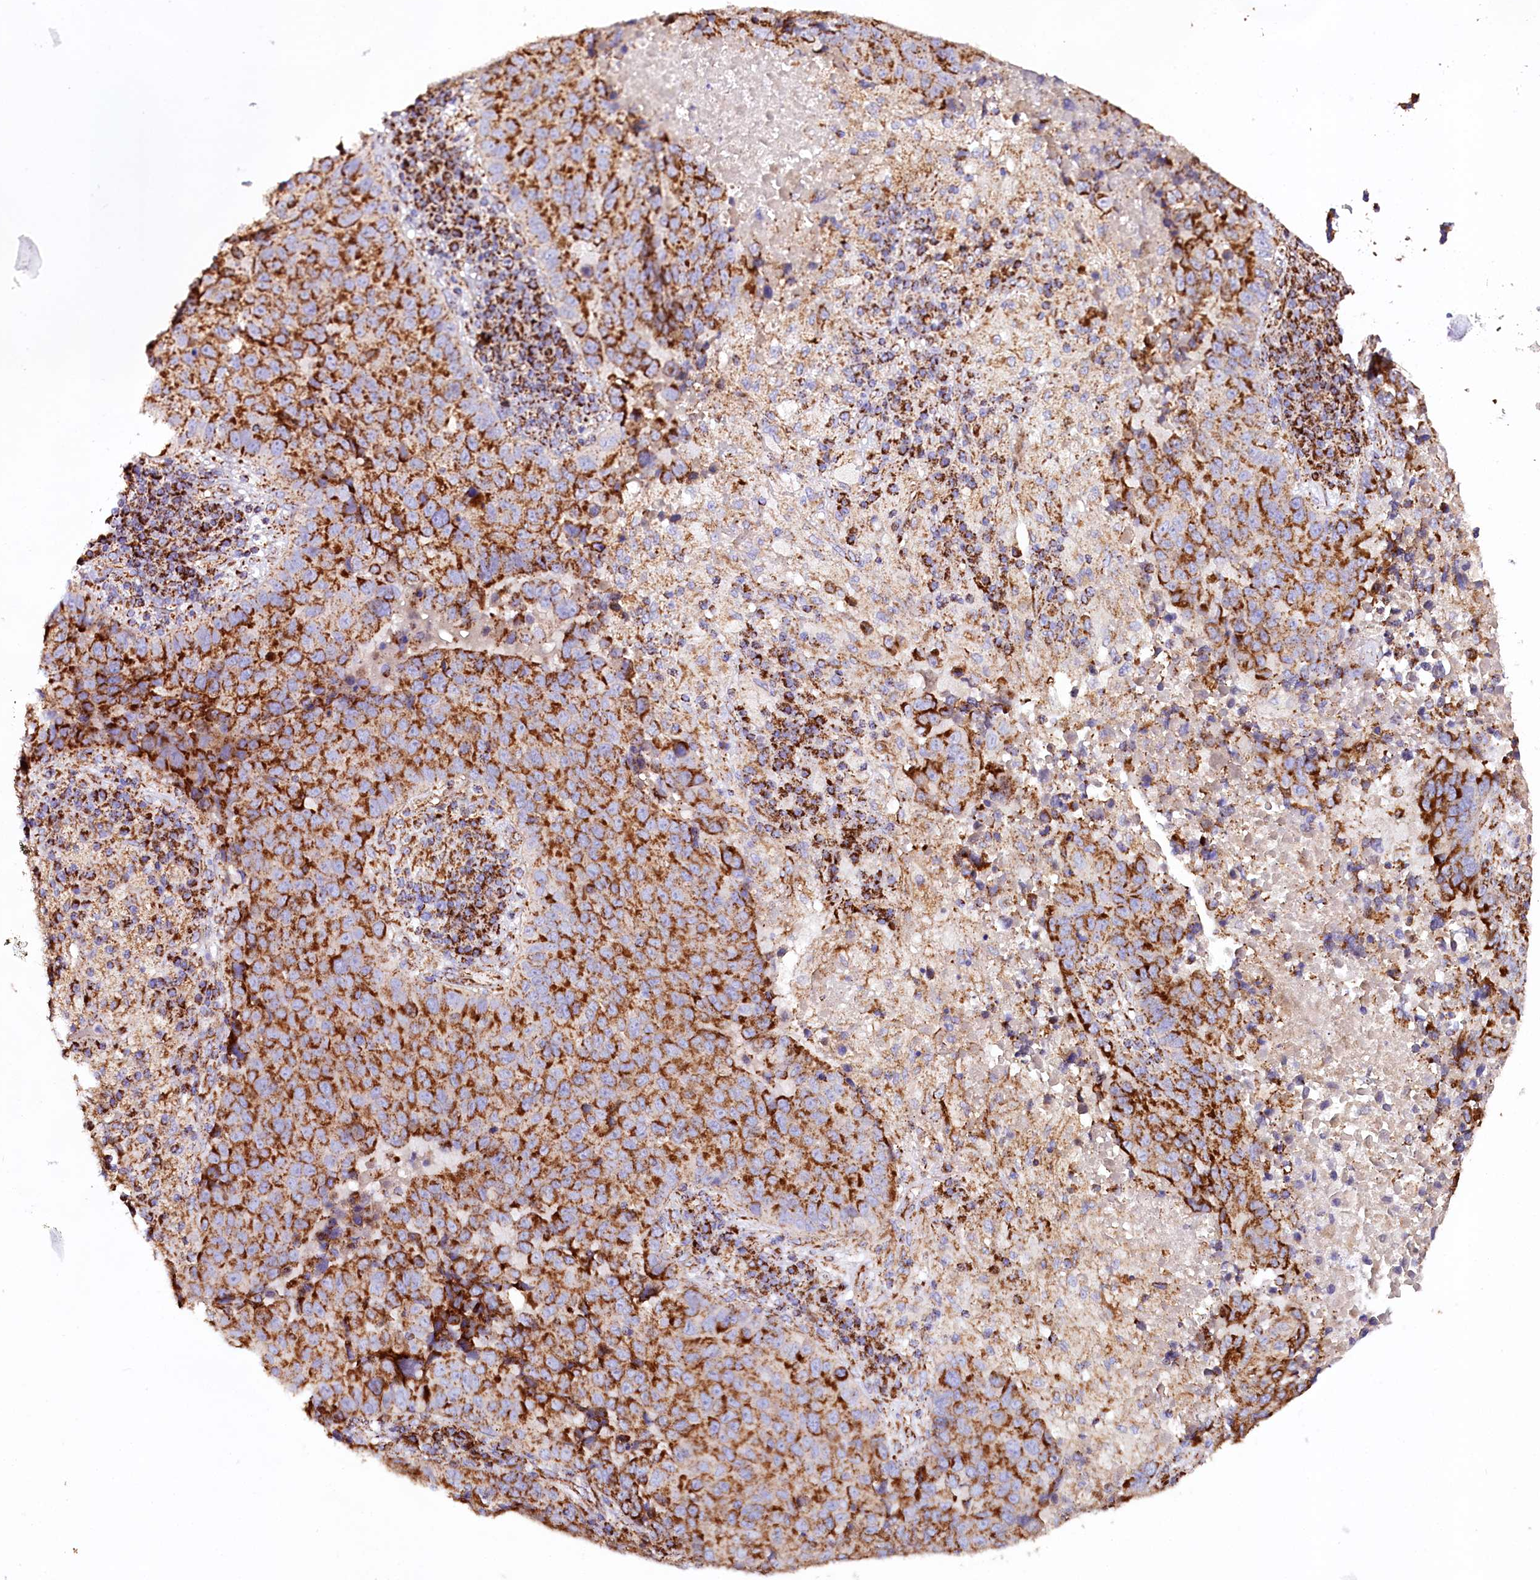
{"staining": {"intensity": "strong", "quantity": ">75%", "location": "cytoplasmic/membranous"}, "tissue": "lung cancer", "cell_type": "Tumor cells", "image_type": "cancer", "snomed": [{"axis": "morphology", "description": "Squamous cell carcinoma, NOS"}, {"axis": "topography", "description": "Lung"}], "caption": "DAB (3,3'-diaminobenzidine) immunohistochemical staining of human lung squamous cell carcinoma exhibits strong cytoplasmic/membranous protein positivity in about >75% of tumor cells.", "gene": "APLP2", "patient": {"sex": "male", "age": 73}}